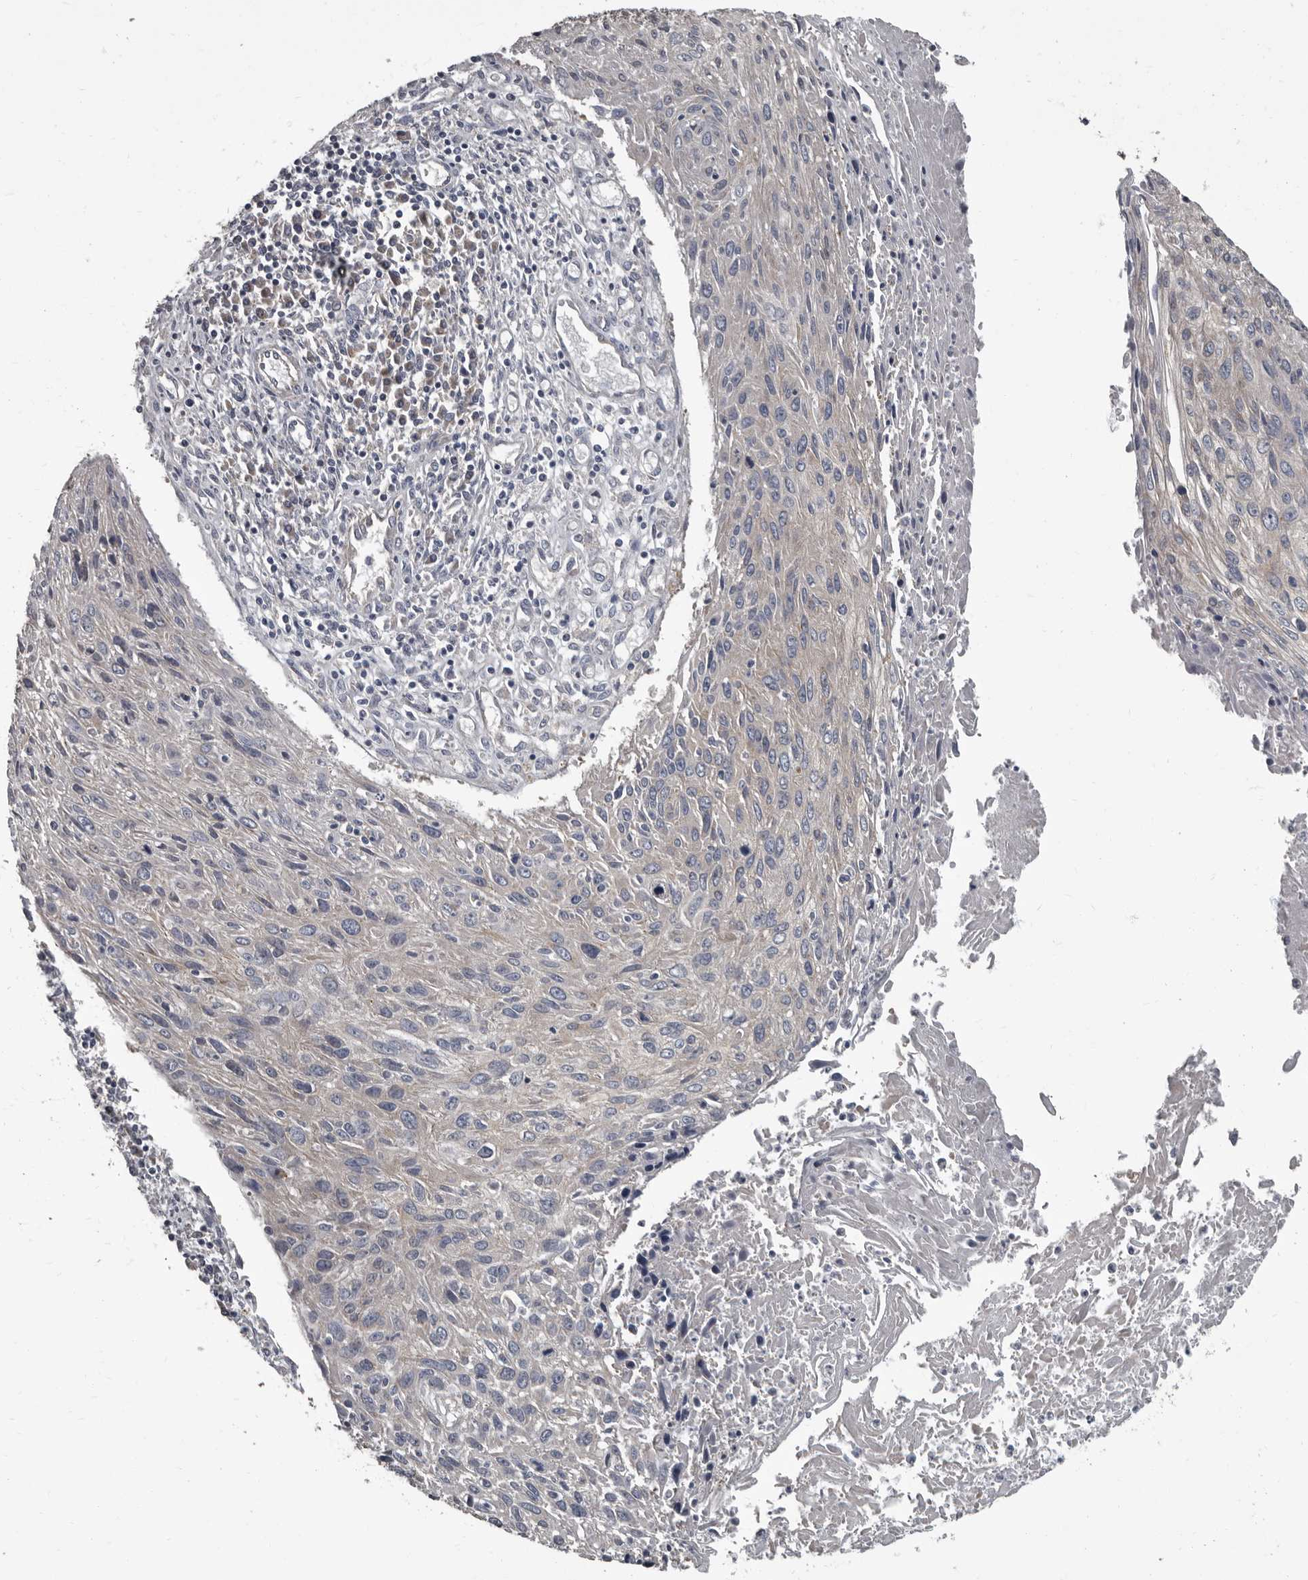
{"staining": {"intensity": "weak", "quantity": "<25%", "location": "cytoplasmic/membranous"}, "tissue": "cervical cancer", "cell_type": "Tumor cells", "image_type": "cancer", "snomed": [{"axis": "morphology", "description": "Squamous cell carcinoma, NOS"}, {"axis": "topography", "description": "Cervix"}], "caption": "The image shows no significant positivity in tumor cells of squamous cell carcinoma (cervical). (Stains: DAB (3,3'-diaminobenzidine) immunohistochemistry with hematoxylin counter stain, Microscopy: brightfield microscopy at high magnification).", "gene": "TPD52L1", "patient": {"sex": "female", "age": 51}}